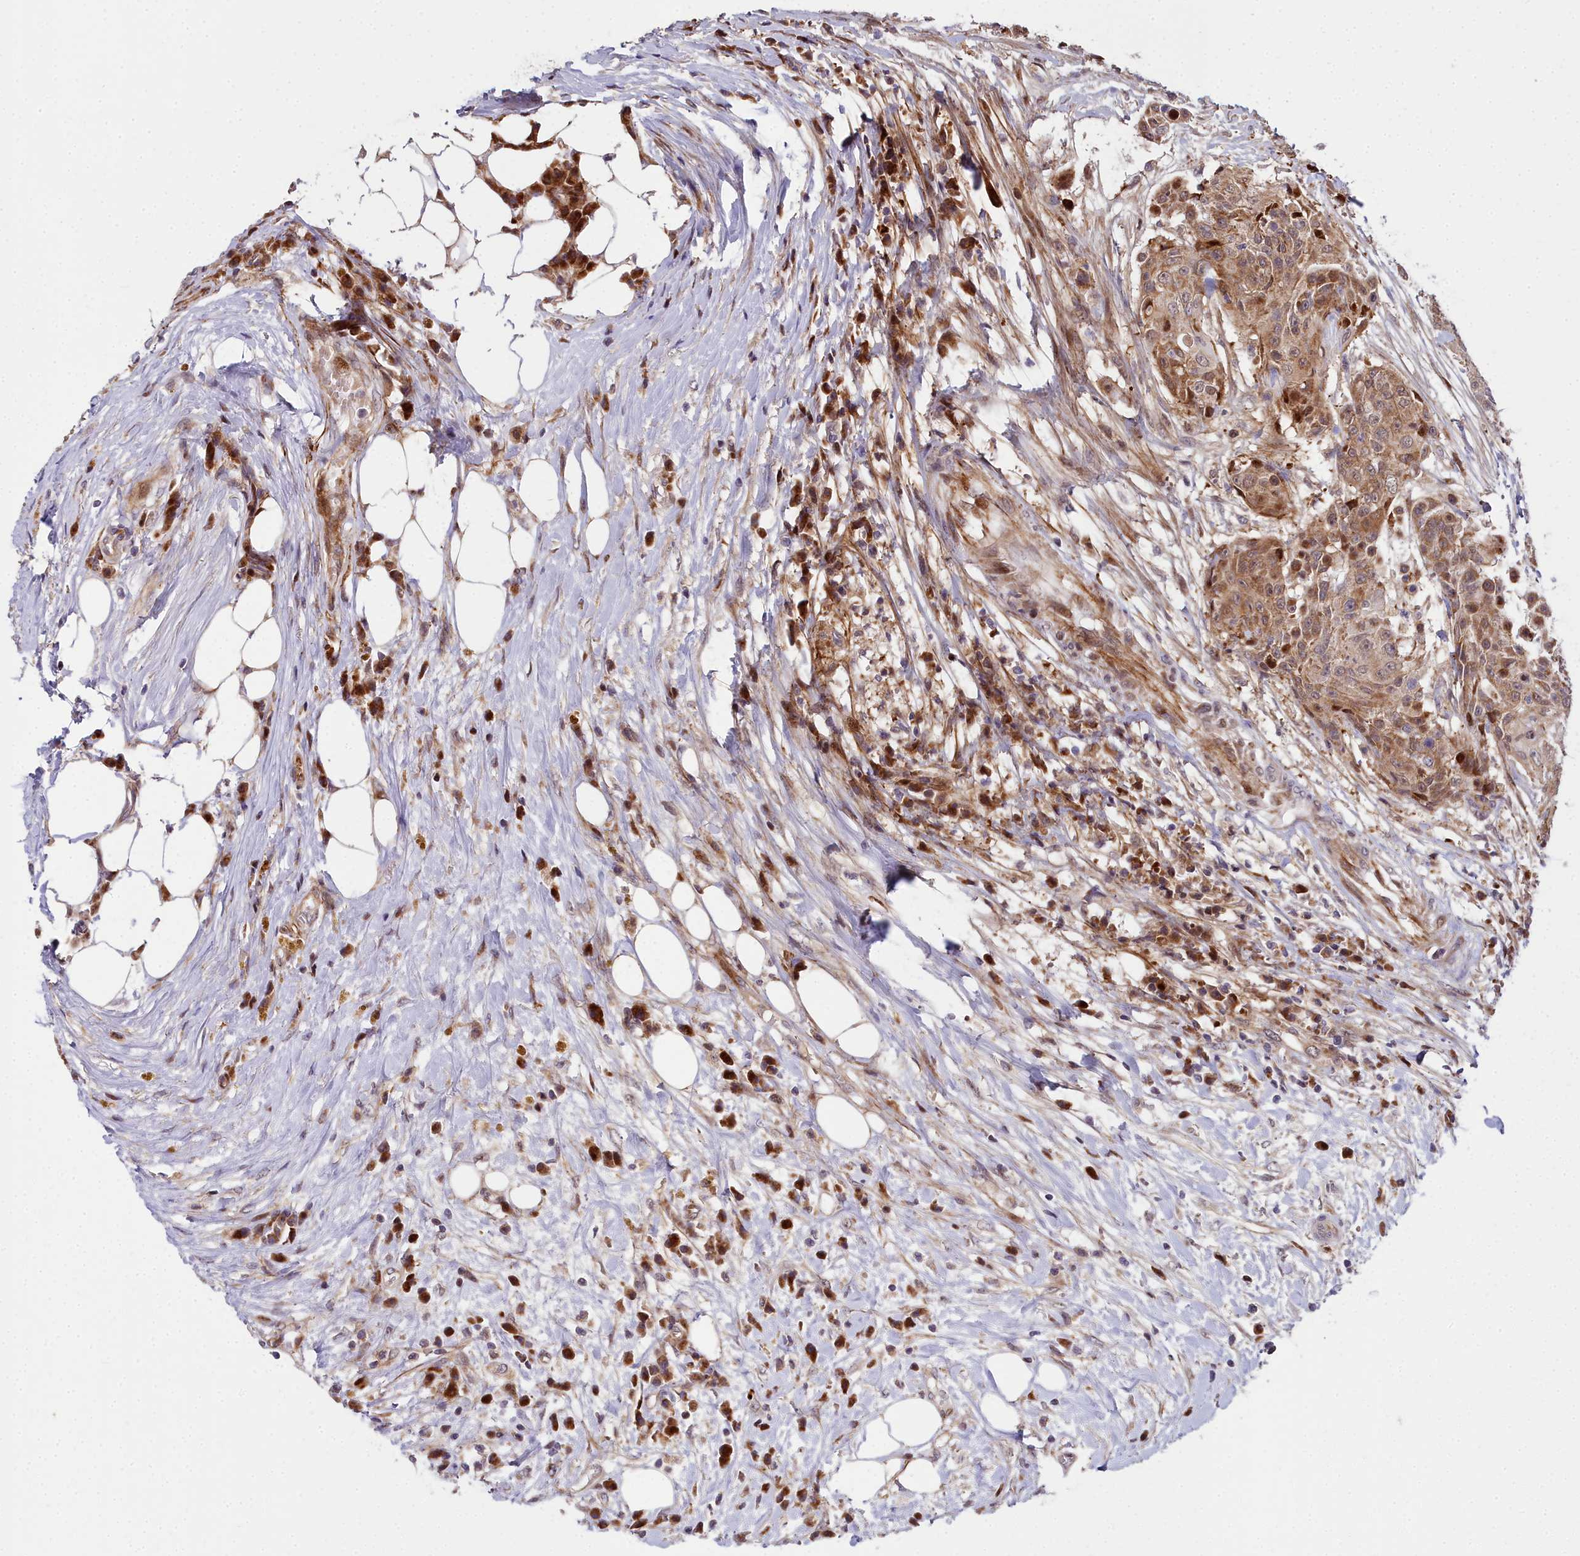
{"staining": {"intensity": "moderate", "quantity": ">75%", "location": "cytoplasmic/membranous"}, "tissue": "urothelial cancer", "cell_type": "Tumor cells", "image_type": "cancer", "snomed": [{"axis": "morphology", "description": "Urothelial carcinoma, High grade"}, {"axis": "topography", "description": "Urinary bladder"}], "caption": "This photomicrograph reveals urothelial carcinoma (high-grade) stained with IHC to label a protein in brown. The cytoplasmic/membranous of tumor cells show moderate positivity for the protein. Nuclei are counter-stained blue.", "gene": "MRPS11", "patient": {"sex": "female", "age": 63}}